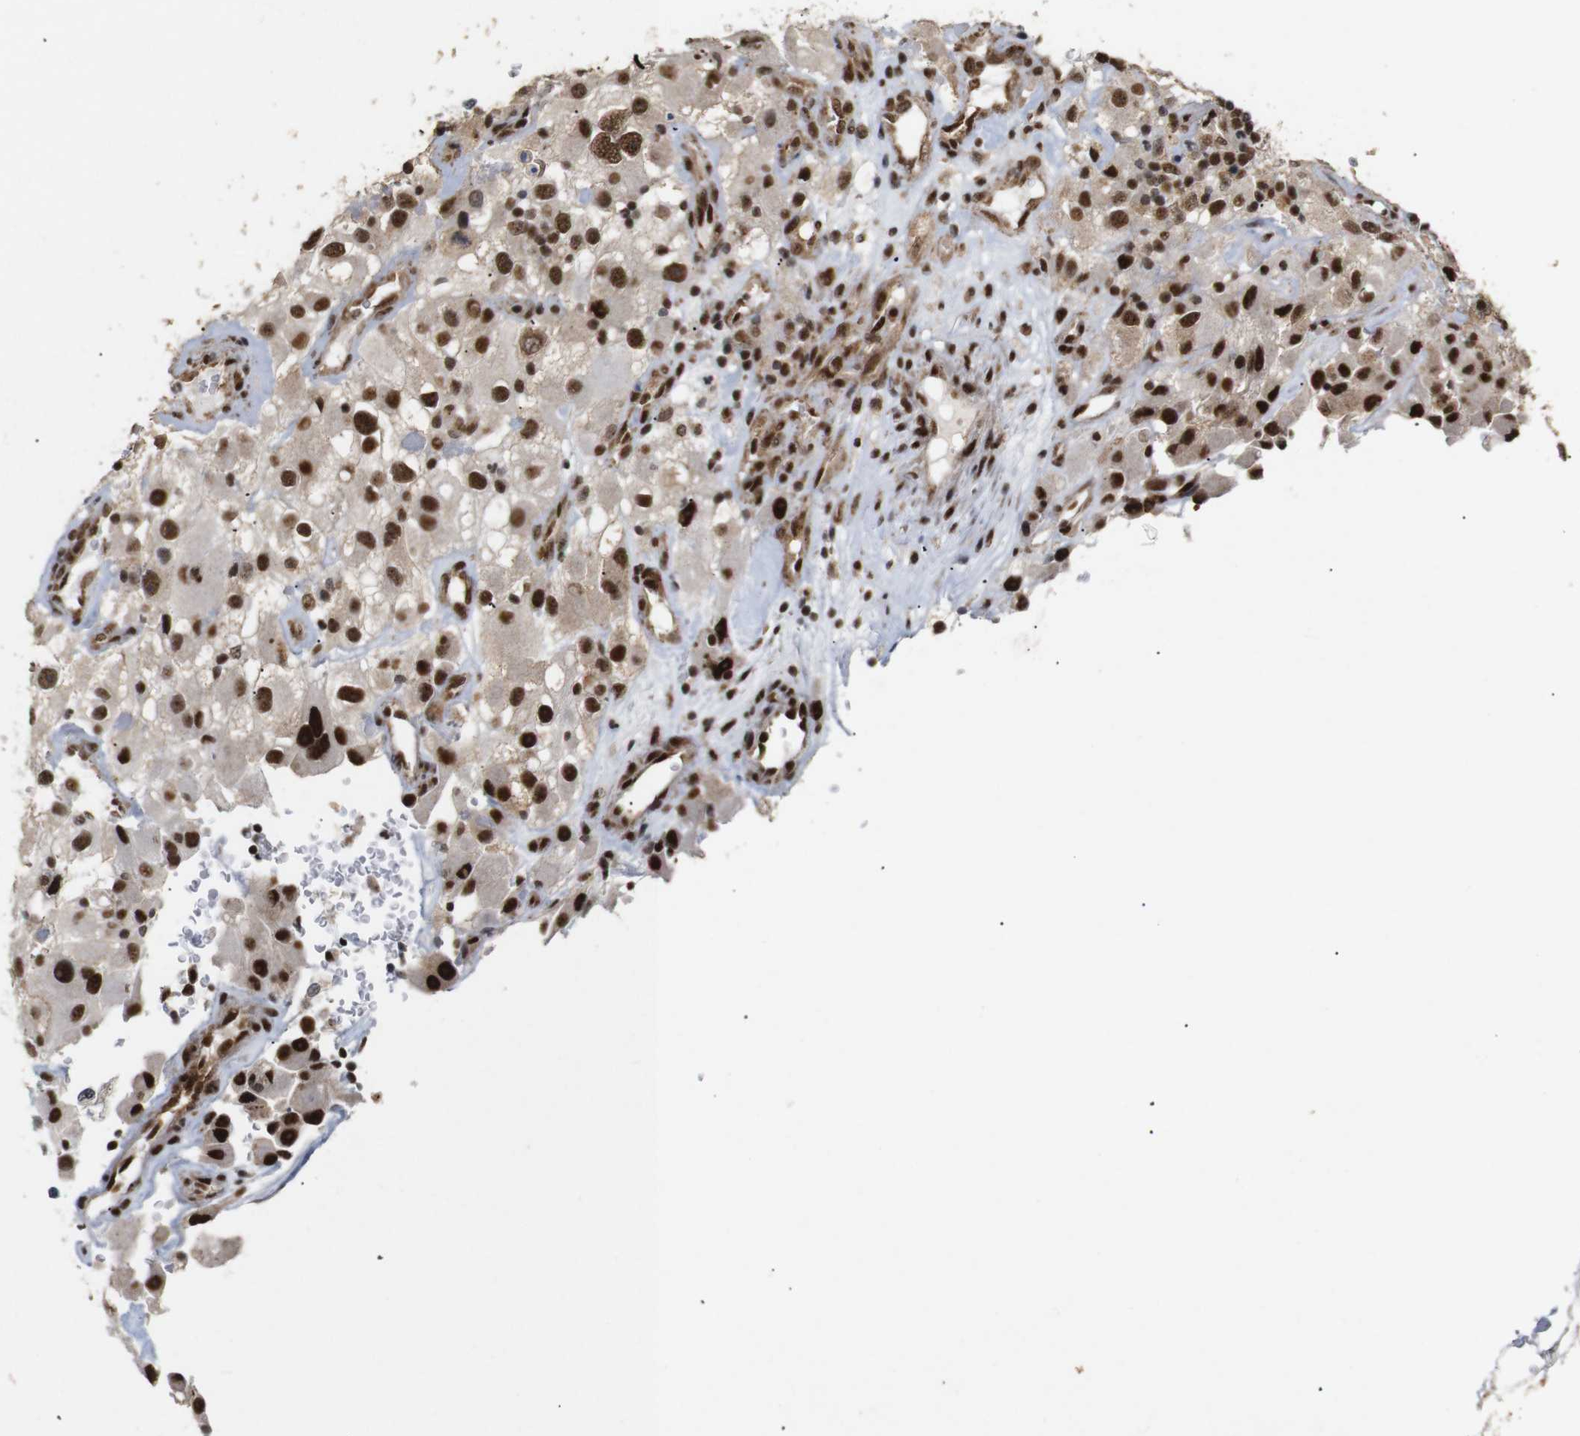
{"staining": {"intensity": "moderate", "quantity": ">75%", "location": "nuclear"}, "tissue": "renal cancer", "cell_type": "Tumor cells", "image_type": "cancer", "snomed": [{"axis": "morphology", "description": "Adenocarcinoma, NOS"}, {"axis": "topography", "description": "Kidney"}], "caption": "This is a micrograph of immunohistochemistry staining of renal cancer (adenocarcinoma), which shows moderate expression in the nuclear of tumor cells.", "gene": "PYM1", "patient": {"sex": "female", "age": 52}}